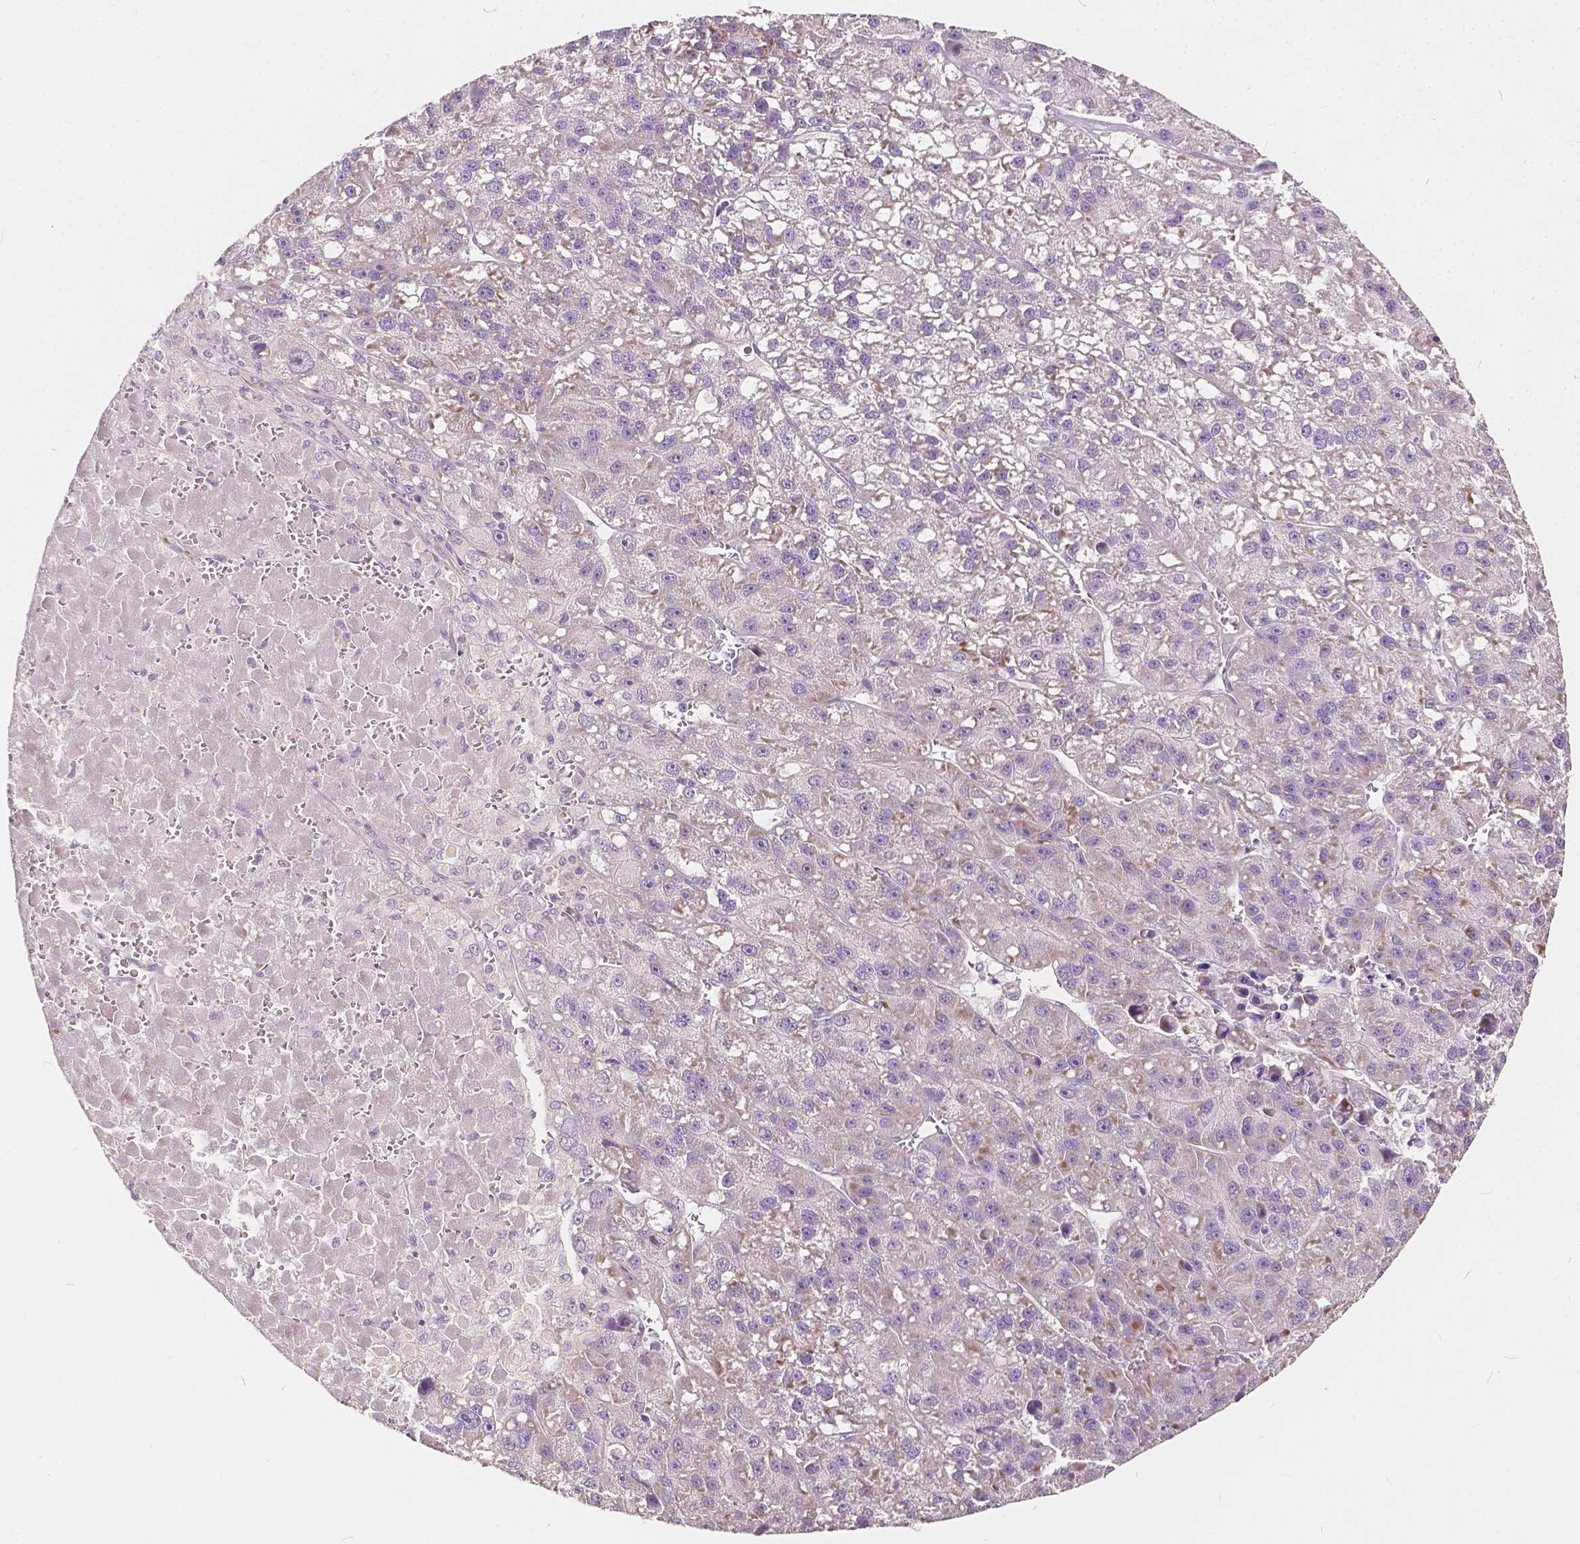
{"staining": {"intensity": "negative", "quantity": "none", "location": "none"}, "tissue": "liver cancer", "cell_type": "Tumor cells", "image_type": "cancer", "snomed": [{"axis": "morphology", "description": "Carcinoma, Hepatocellular, NOS"}, {"axis": "topography", "description": "Liver"}], "caption": "Liver cancer was stained to show a protein in brown. There is no significant positivity in tumor cells.", "gene": "SLC7A8", "patient": {"sex": "female", "age": 70}}